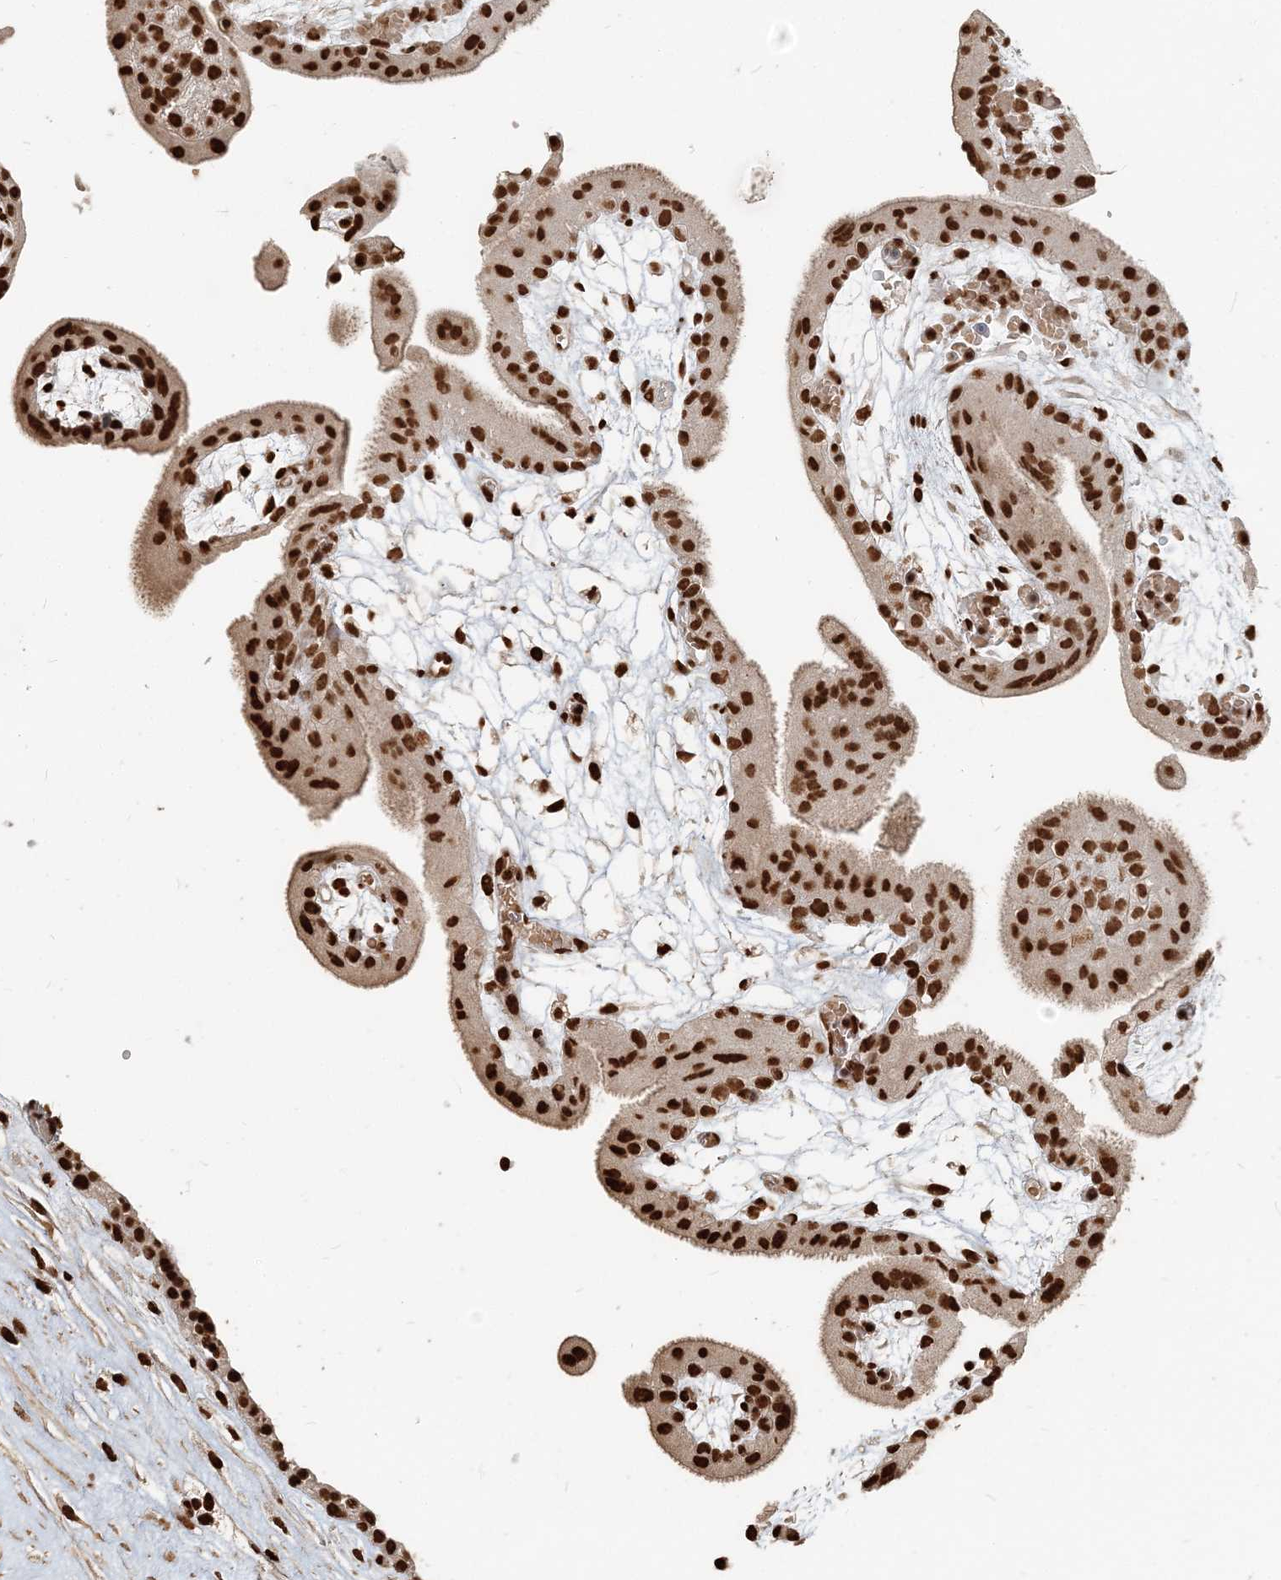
{"staining": {"intensity": "strong", "quantity": ">75%", "location": "nuclear"}, "tissue": "placenta", "cell_type": "Decidual cells", "image_type": "normal", "snomed": [{"axis": "morphology", "description": "Normal tissue, NOS"}, {"axis": "topography", "description": "Placenta"}], "caption": "A brown stain labels strong nuclear expression of a protein in decidual cells of benign human placenta.", "gene": "H3", "patient": {"sex": "female", "age": 18}}